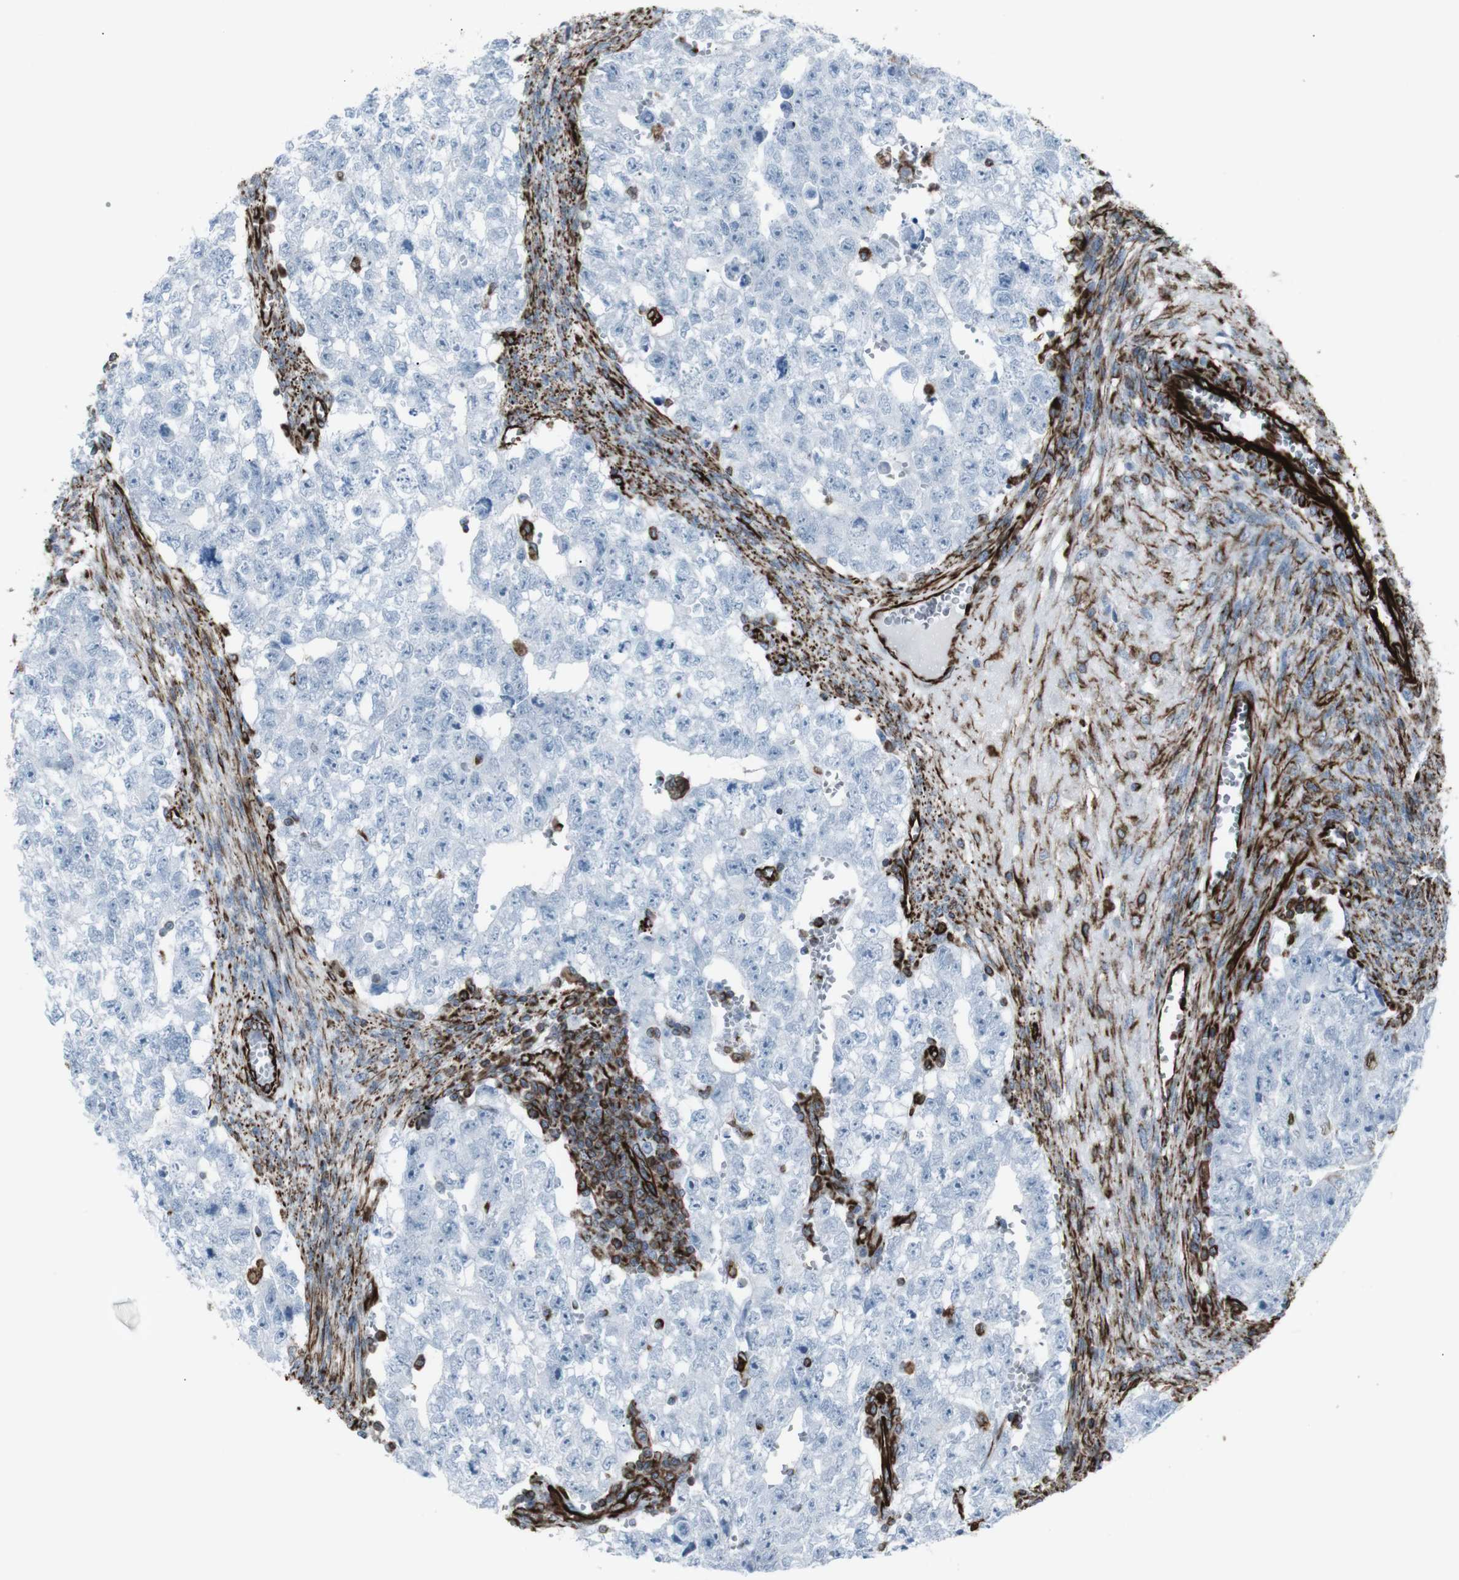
{"staining": {"intensity": "negative", "quantity": "none", "location": "none"}, "tissue": "testis cancer", "cell_type": "Tumor cells", "image_type": "cancer", "snomed": [{"axis": "morphology", "description": "Seminoma, NOS"}, {"axis": "morphology", "description": "Carcinoma, Embryonal, NOS"}, {"axis": "topography", "description": "Testis"}], "caption": "Protein analysis of testis seminoma shows no significant expression in tumor cells. Nuclei are stained in blue.", "gene": "ZDHHC6", "patient": {"sex": "male", "age": 38}}